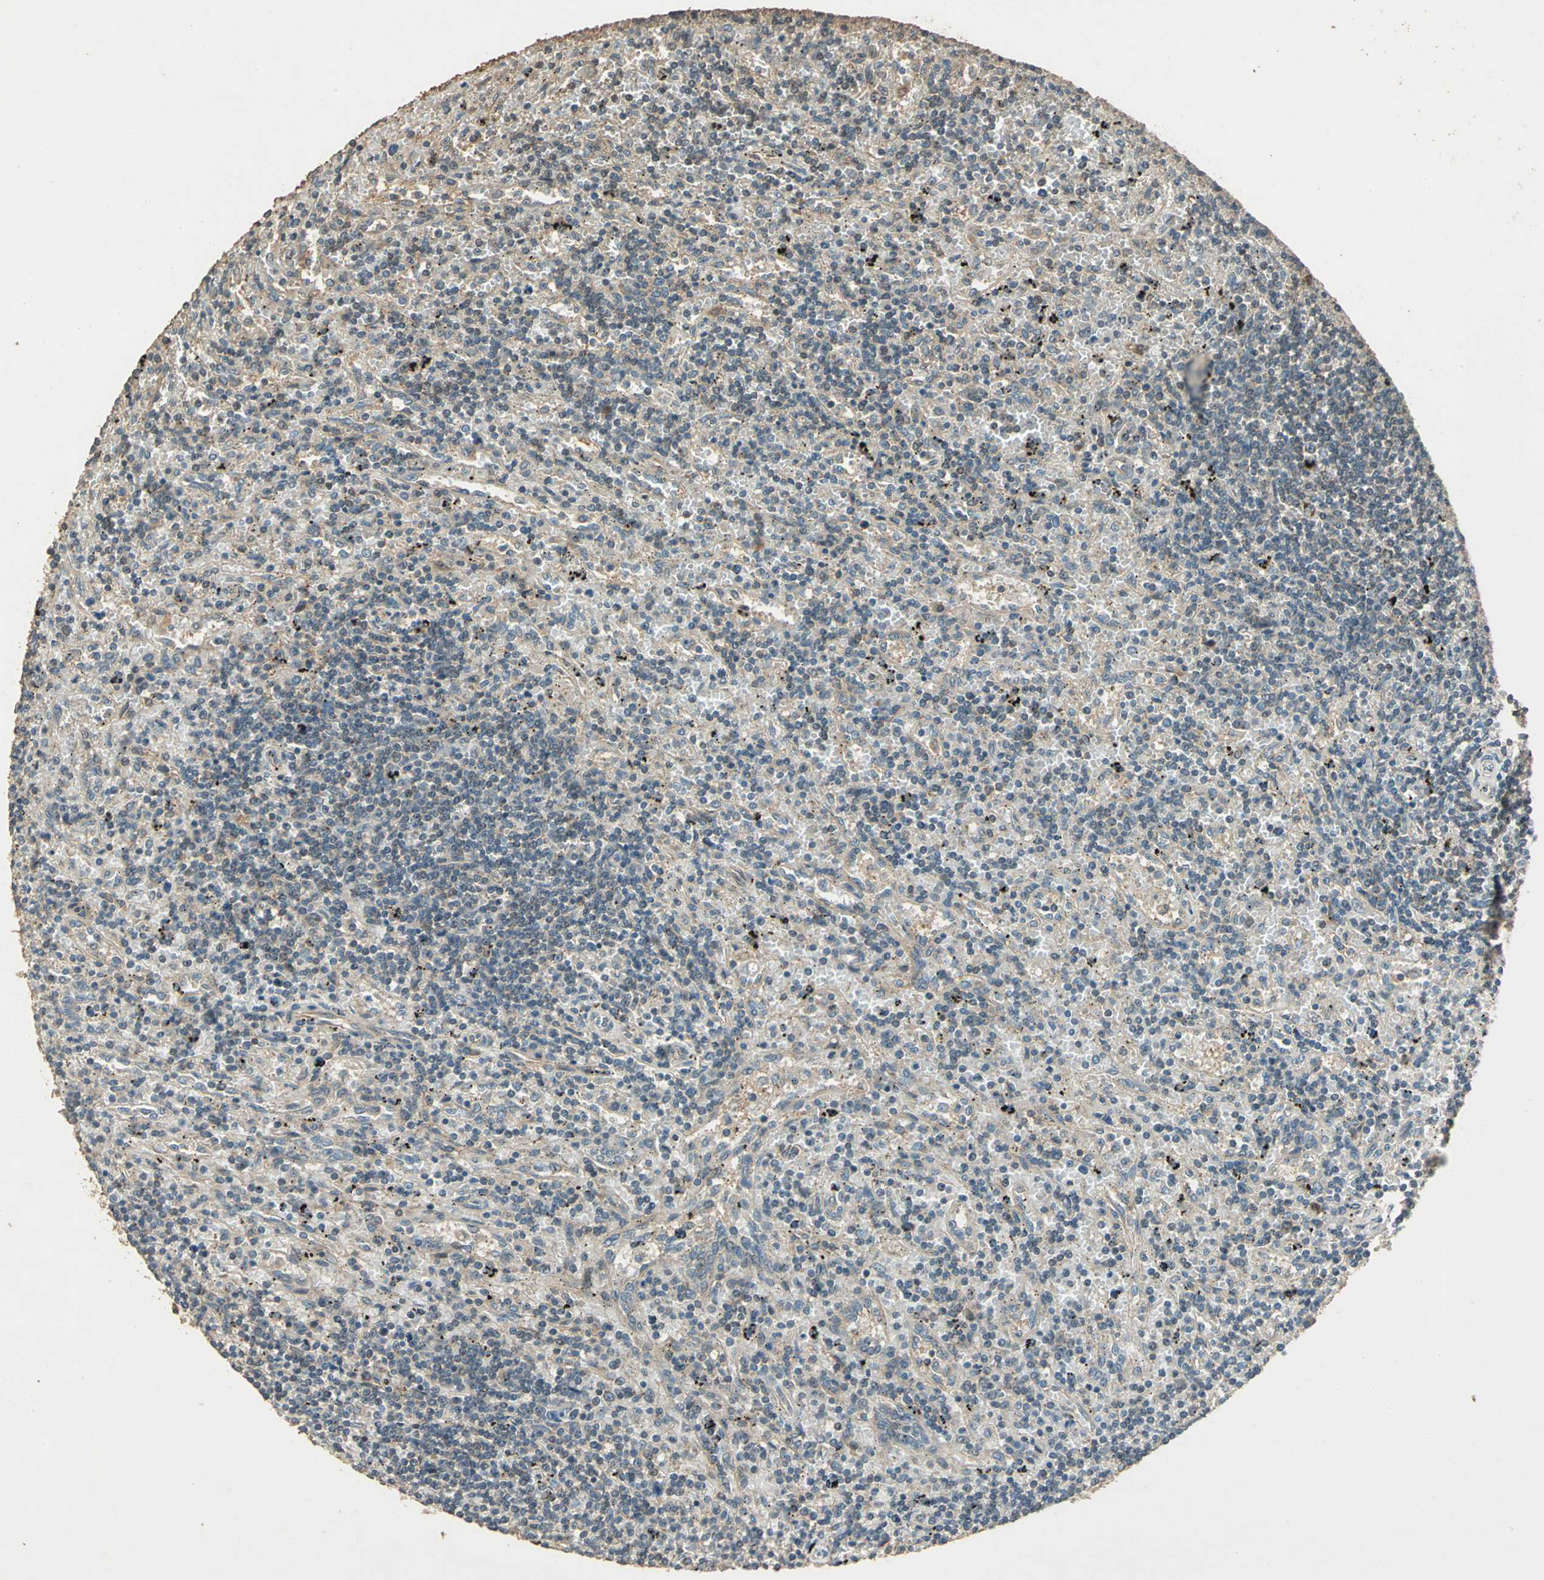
{"staining": {"intensity": "weak", "quantity": "25%-75%", "location": "cytoplasmic/membranous"}, "tissue": "lymphoma", "cell_type": "Tumor cells", "image_type": "cancer", "snomed": [{"axis": "morphology", "description": "Malignant lymphoma, non-Hodgkin's type, Low grade"}, {"axis": "topography", "description": "Spleen"}], "caption": "This histopathology image displays IHC staining of human malignant lymphoma, non-Hodgkin's type (low-grade), with low weak cytoplasmic/membranous staining in approximately 25%-75% of tumor cells.", "gene": "KANK1", "patient": {"sex": "male", "age": 76}}